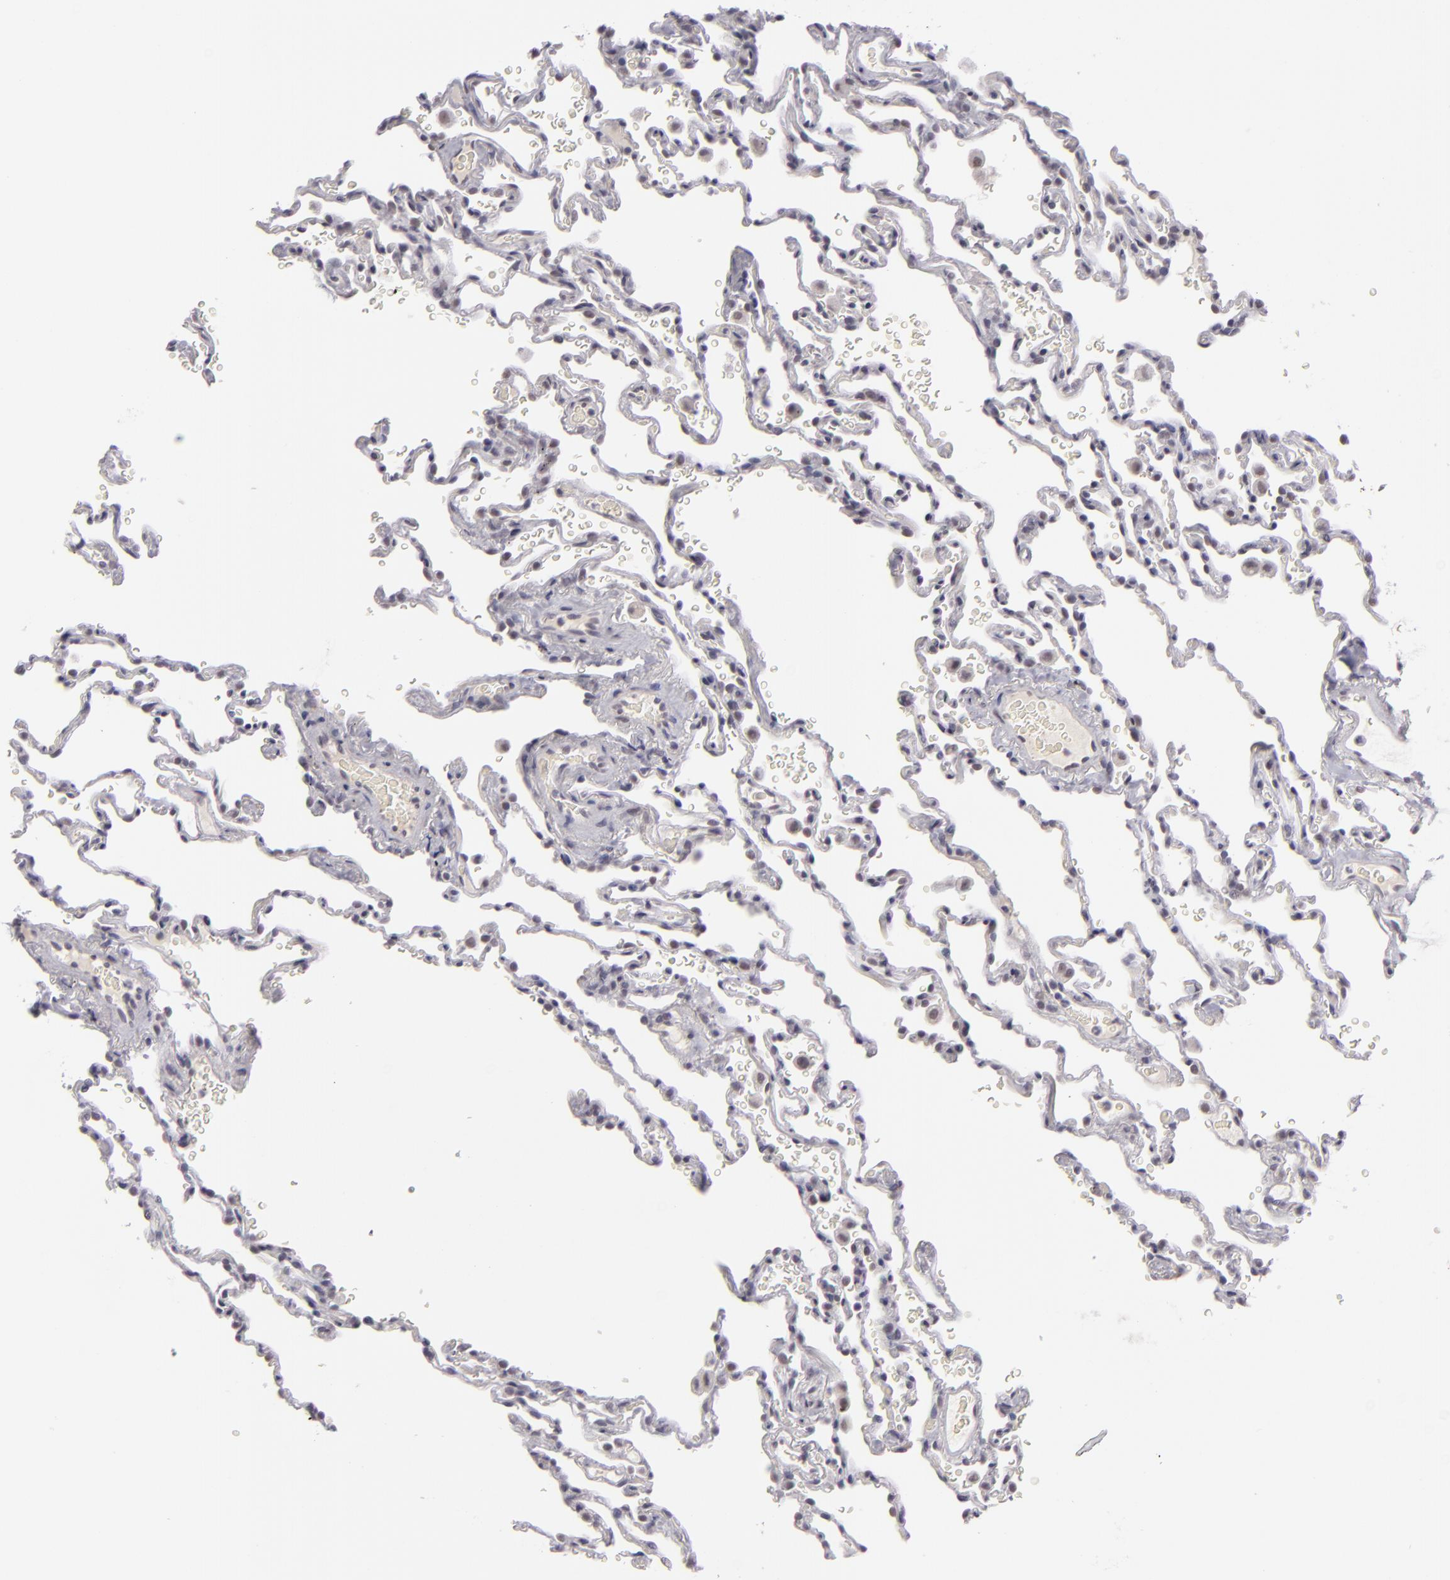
{"staining": {"intensity": "weak", "quantity": "25%-75%", "location": "nuclear"}, "tissue": "lung", "cell_type": "Alveolar cells", "image_type": "normal", "snomed": [{"axis": "morphology", "description": "Normal tissue, NOS"}, {"axis": "topography", "description": "Lung"}], "caption": "Immunohistochemistry (IHC) staining of normal lung, which demonstrates low levels of weak nuclear positivity in about 25%-75% of alveolar cells indicating weak nuclear protein staining. The staining was performed using DAB (brown) for protein detection and nuclei were counterstained in hematoxylin (blue).", "gene": "ZNF205", "patient": {"sex": "male", "age": 59}}